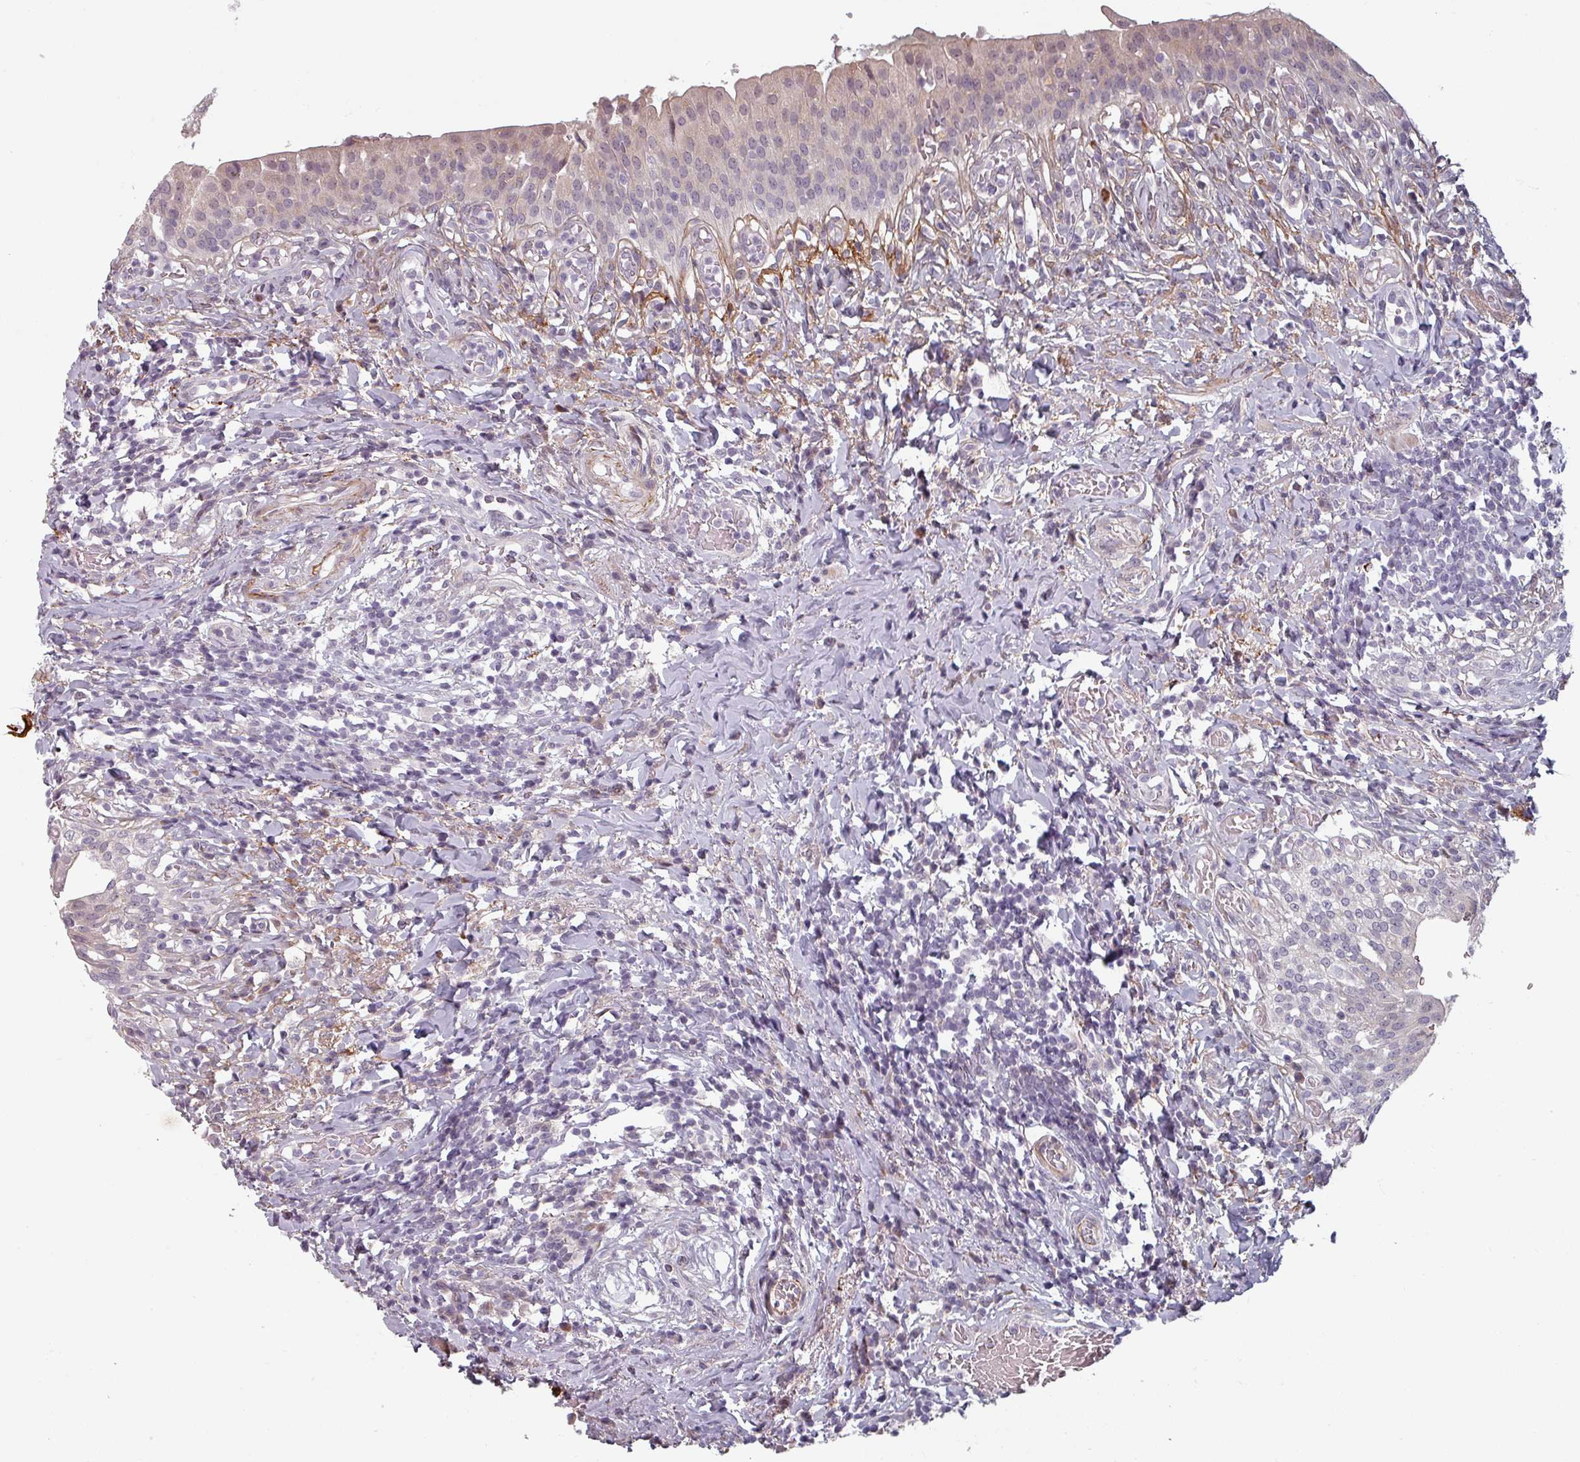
{"staining": {"intensity": "moderate", "quantity": "<25%", "location": "nuclear"}, "tissue": "urinary bladder", "cell_type": "Urothelial cells", "image_type": "normal", "snomed": [{"axis": "morphology", "description": "Normal tissue, NOS"}, {"axis": "morphology", "description": "Inflammation, NOS"}, {"axis": "topography", "description": "Urinary bladder"}], "caption": "Urothelial cells exhibit moderate nuclear staining in approximately <25% of cells in normal urinary bladder.", "gene": "CYB5RL", "patient": {"sex": "male", "age": 64}}